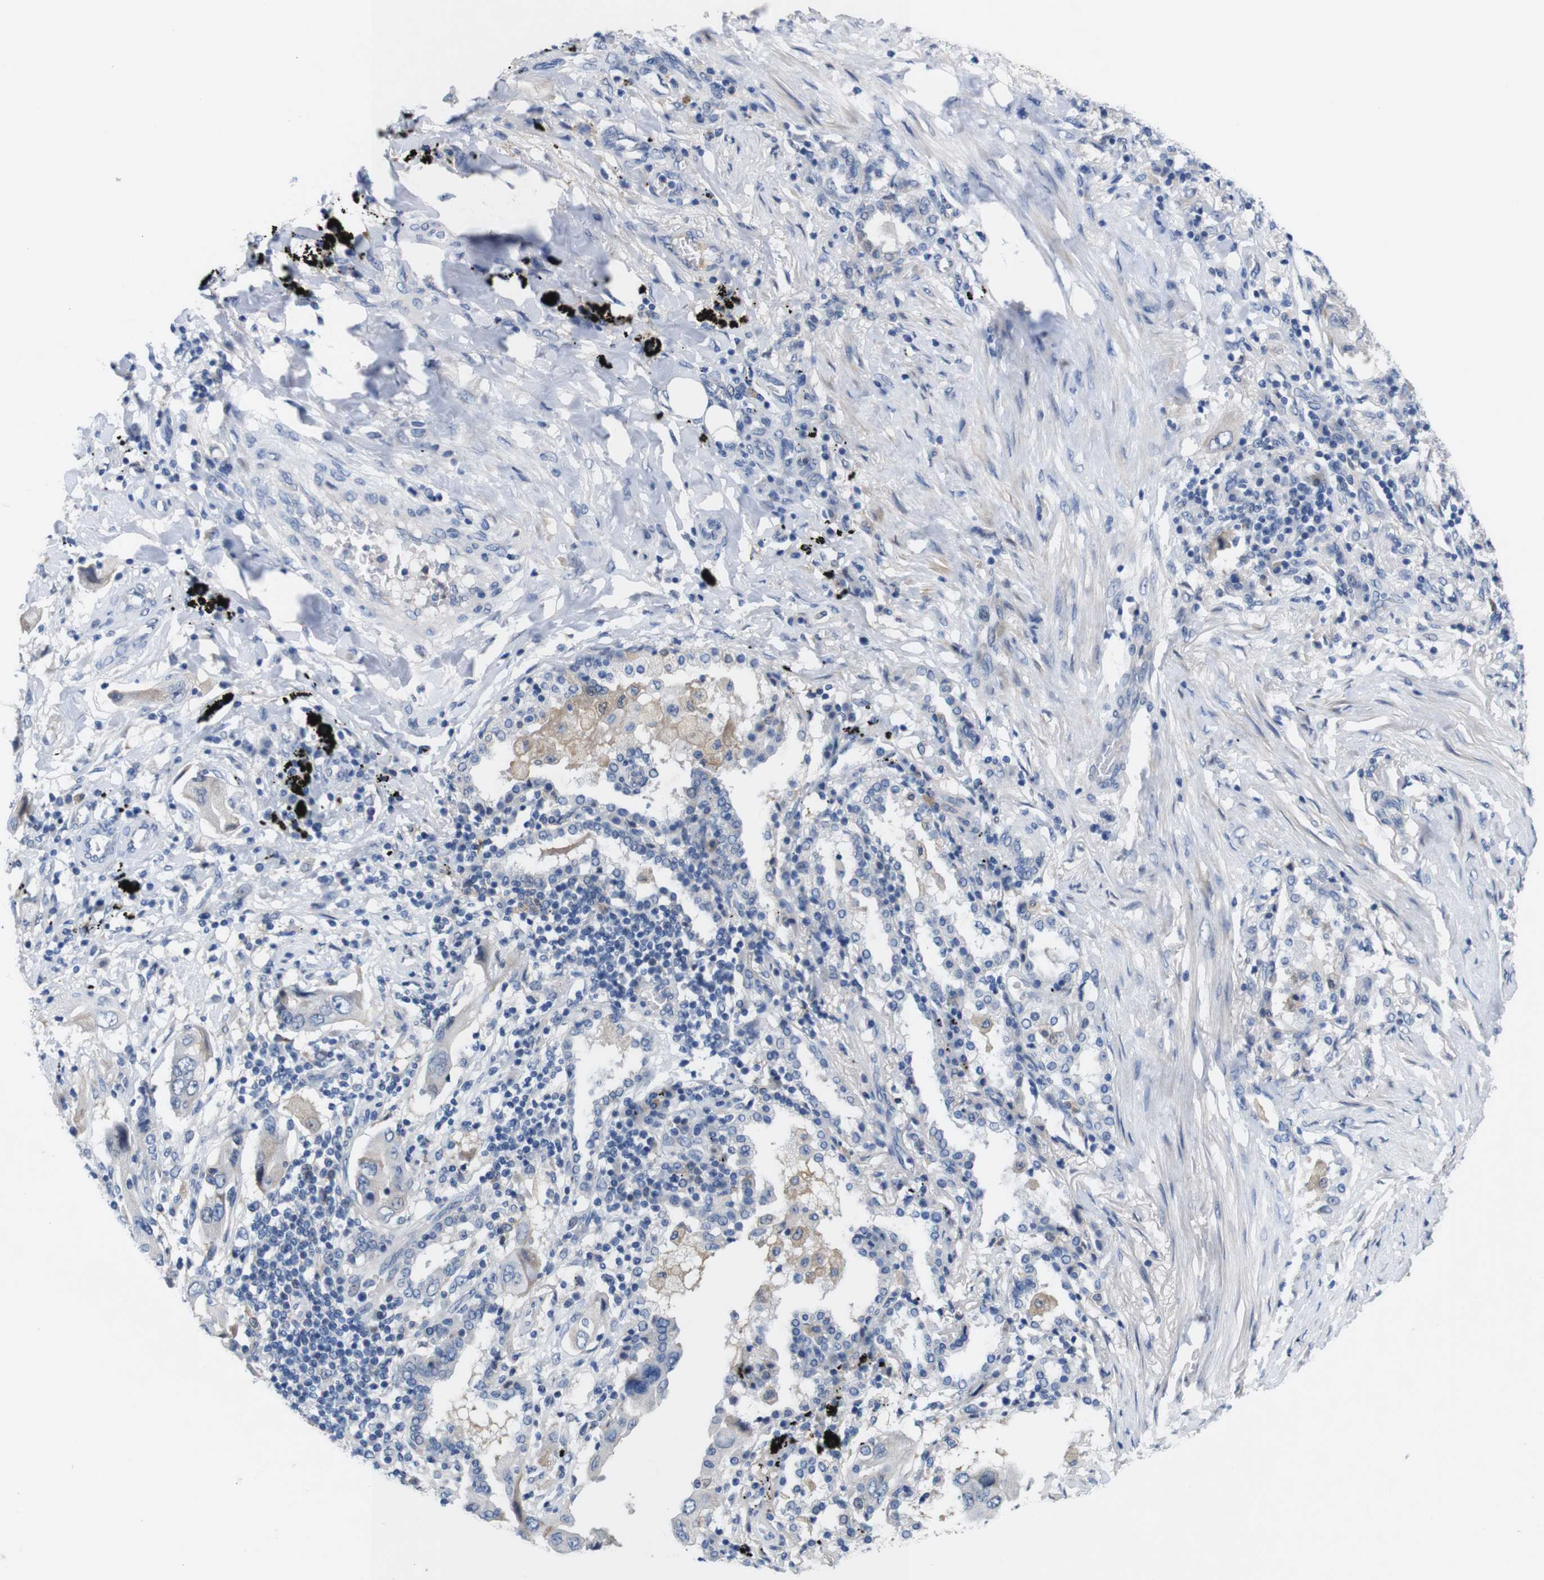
{"staining": {"intensity": "weak", "quantity": "<25%", "location": "cytoplasmic/membranous"}, "tissue": "lung cancer", "cell_type": "Tumor cells", "image_type": "cancer", "snomed": [{"axis": "morphology", "description": "Adenocarcinoma, NOS"}, {"axis": "topography", "description": "Lung"}], "caption": "Immunohistochemistry (IHC) micrograph of neoplastic tissue: adenocarcinoma (lung) stained with DAB (3,3'-diaminobenzidine) demonstrates no significant protein staining in tumor cells.", "gene": "C1RL", "patient": {"sex": "female", "age": 65}}